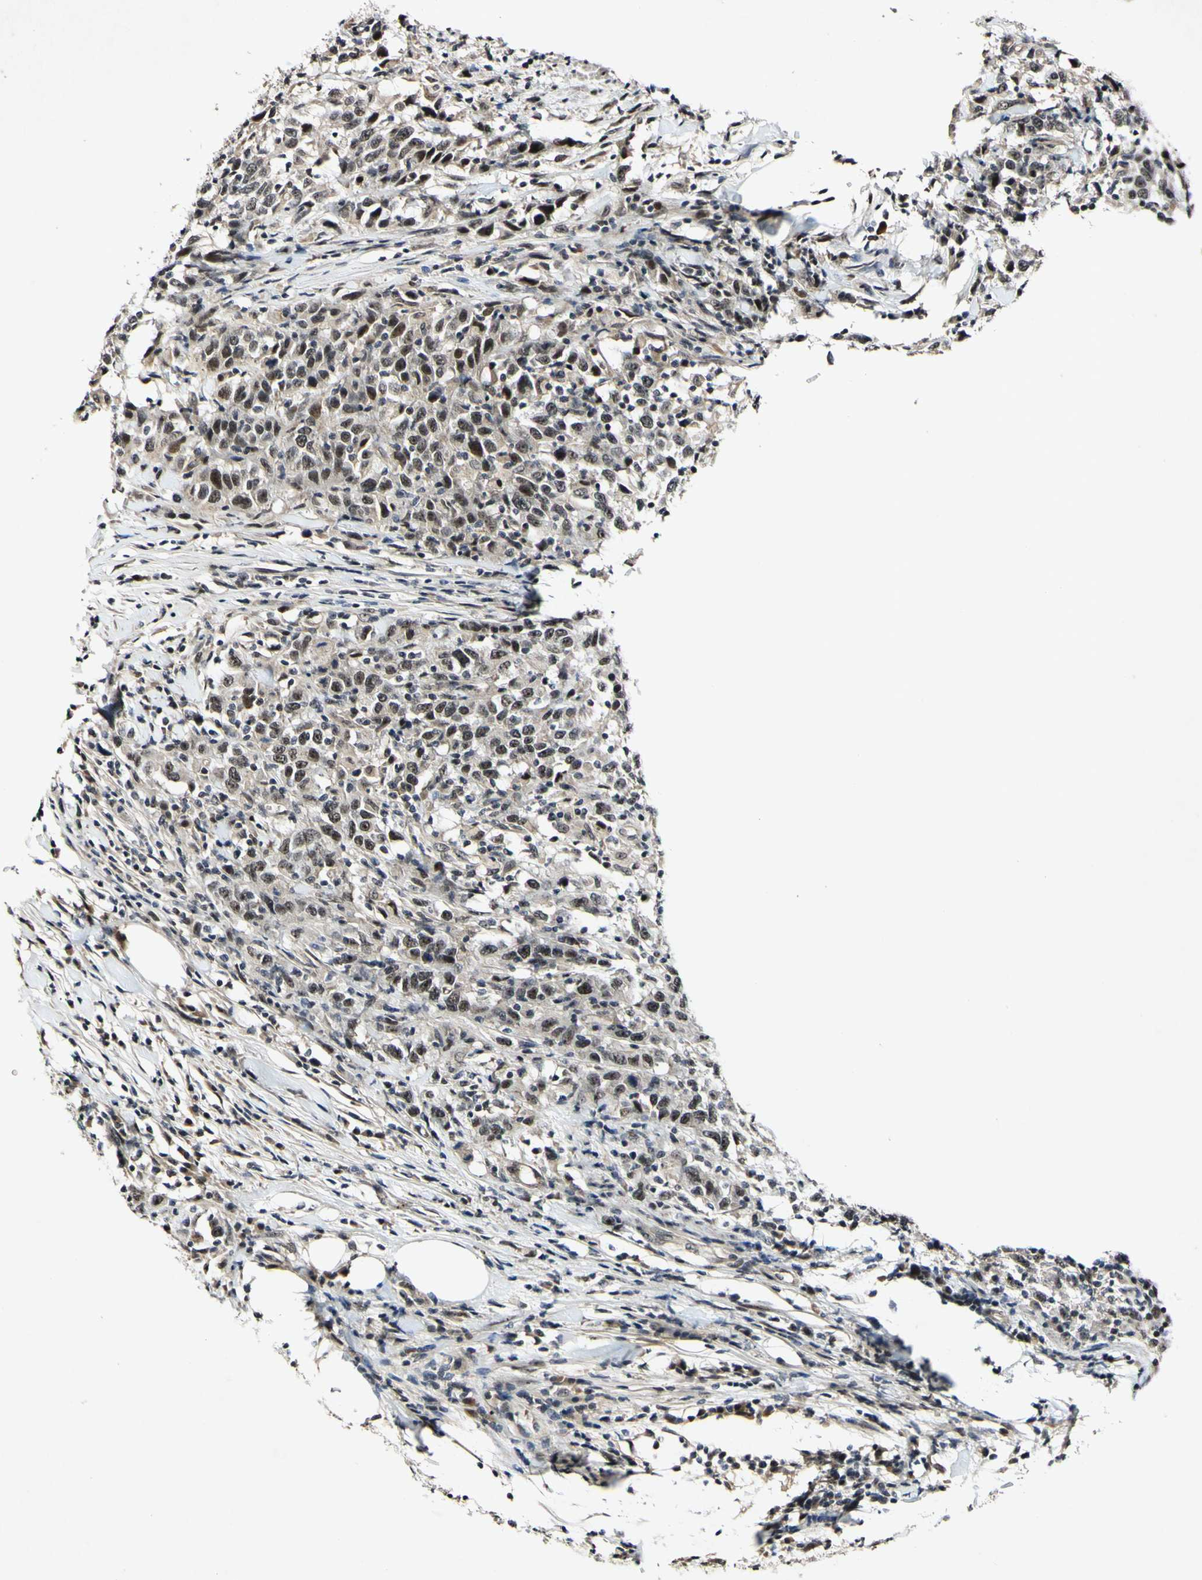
{"staining": {"intensity": "moderate", "quantity": "25%-75%", "location": "nuclear"}, "tissue": "urothelial cancer", "cell_type": "Tumor cells", "image_type": "cancer", "snomed": [{"axis": "morphology", "description": "Urothelial carcinoma, High grade"}, {"axis": "topography", "description": "Urinary bladder"}], "caption": "Immunohistochemical staining of human high-grade urothelial carcinoma reveals medium levels of moderate nuclear protein expression in about 25%-75% of tumor cells.", "gene": "POLR2F", "patient": {"sex": "male", "age": 61}}